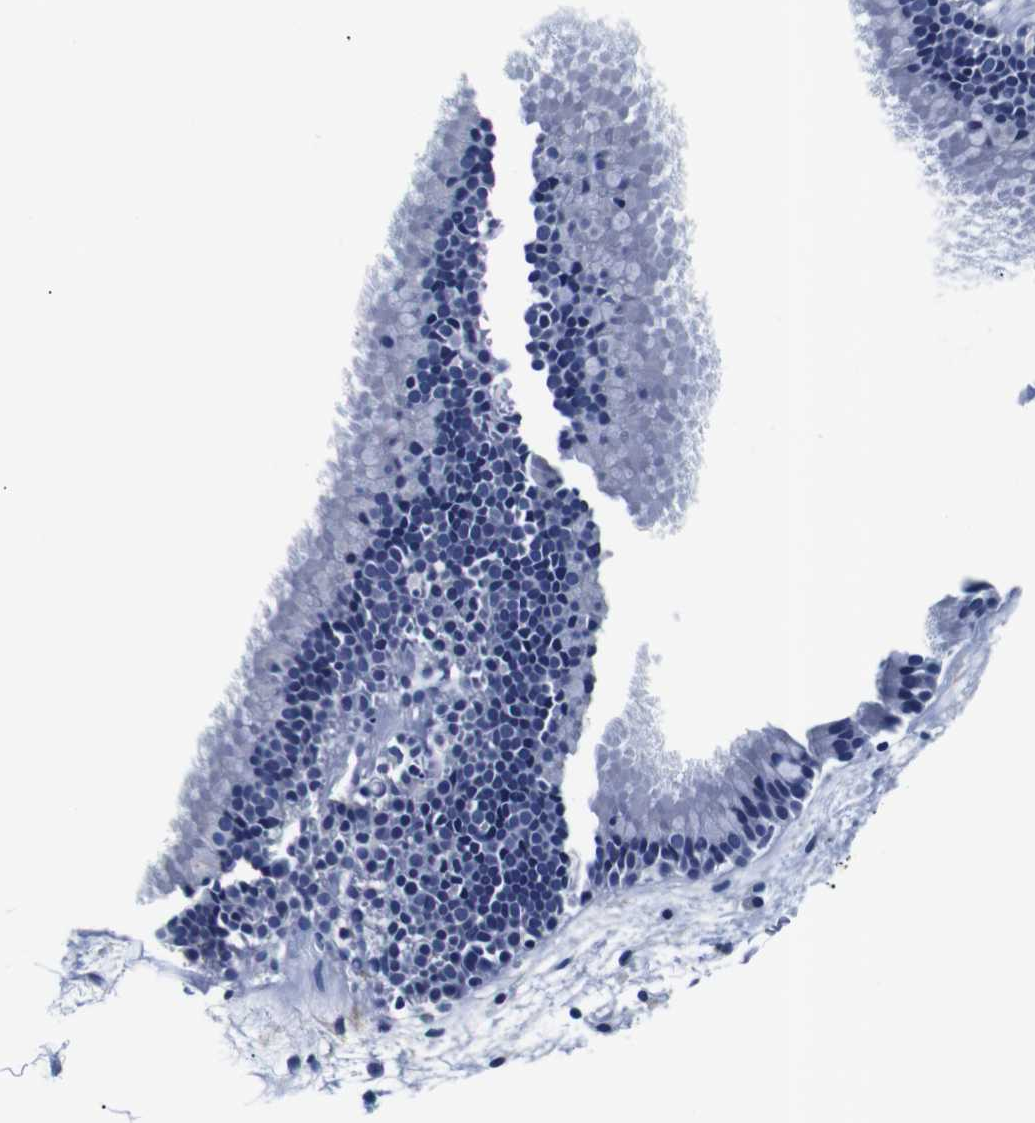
{"staining": {"intensity": "negative", "quantity": "none", "location": "none"}, "tissue": "nasopharynx", "cell_type": "Respiratory epithelial cells", "image_type": "normal", "snomed": [{"axis": "morphology", "description": "Normal tissue, NOS"}, {"axis": "morphology", "description": "Inflammation, NOS"}, {"axis": "topography", "description": "Nasopharynx"}], "caption": "Nasopharynx stained for a protein using IHC reveals no expression respiratory epithelial cells.", "gene": "GAP43", "patient": {"sex": "male", "age": 48}}